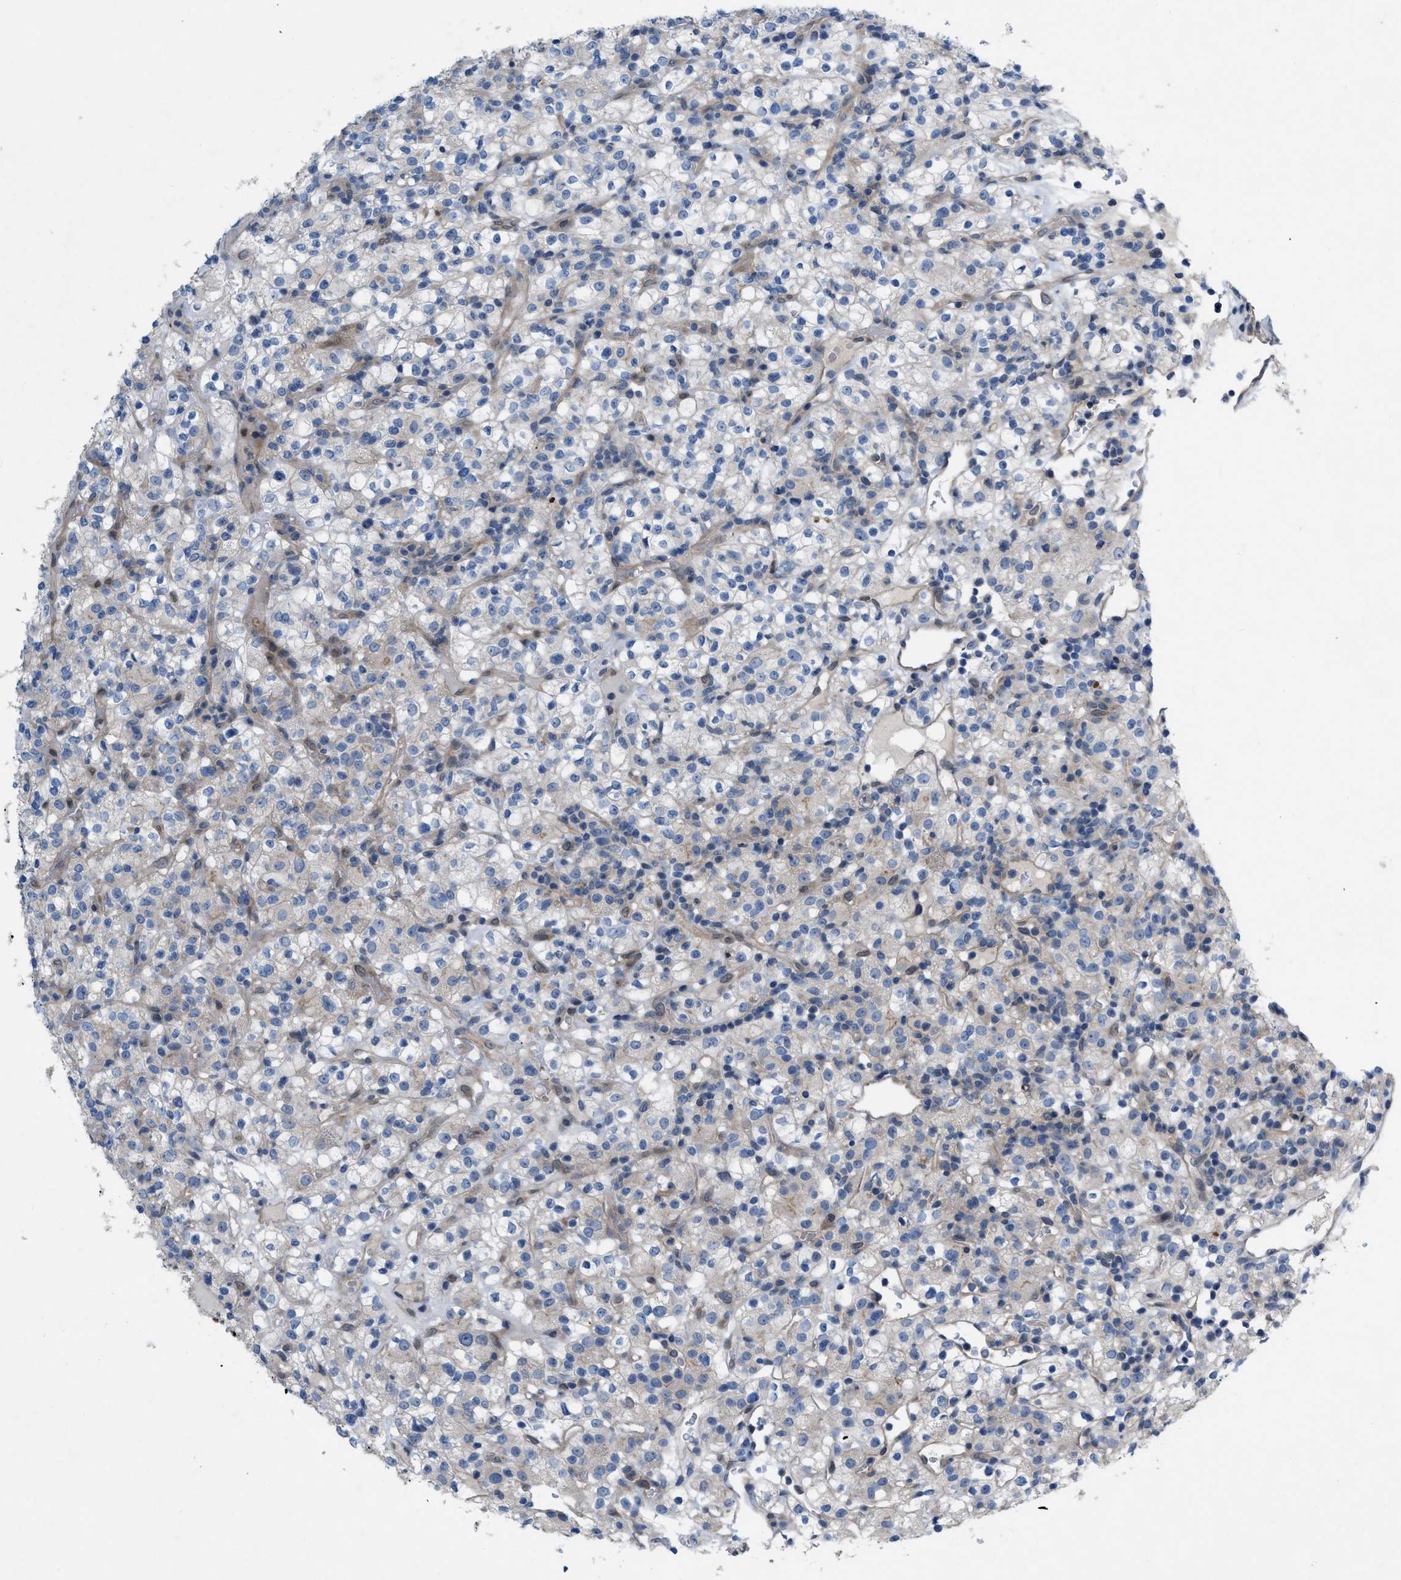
{"staining": {"intensity": "negative", "quantity": "none", "location": "none"}, "tissue": "renal cancer", "cell_type": "Tumor cells", "image_type": "cancer", "snomed": [{"axis": "morphology", "description": "Normal tissue, NOS"}, {"axis": "morphology", "description": "Adenocarcinoma, NOS"}, {"axis": "topography", "description": "Kidney"}], "caption": "IHC of renal cancer (adenocarcinoma) shows no positivity in tumor cells.", "gene": "NDEL1", "patient": {"sex": "female", "age": 72}}